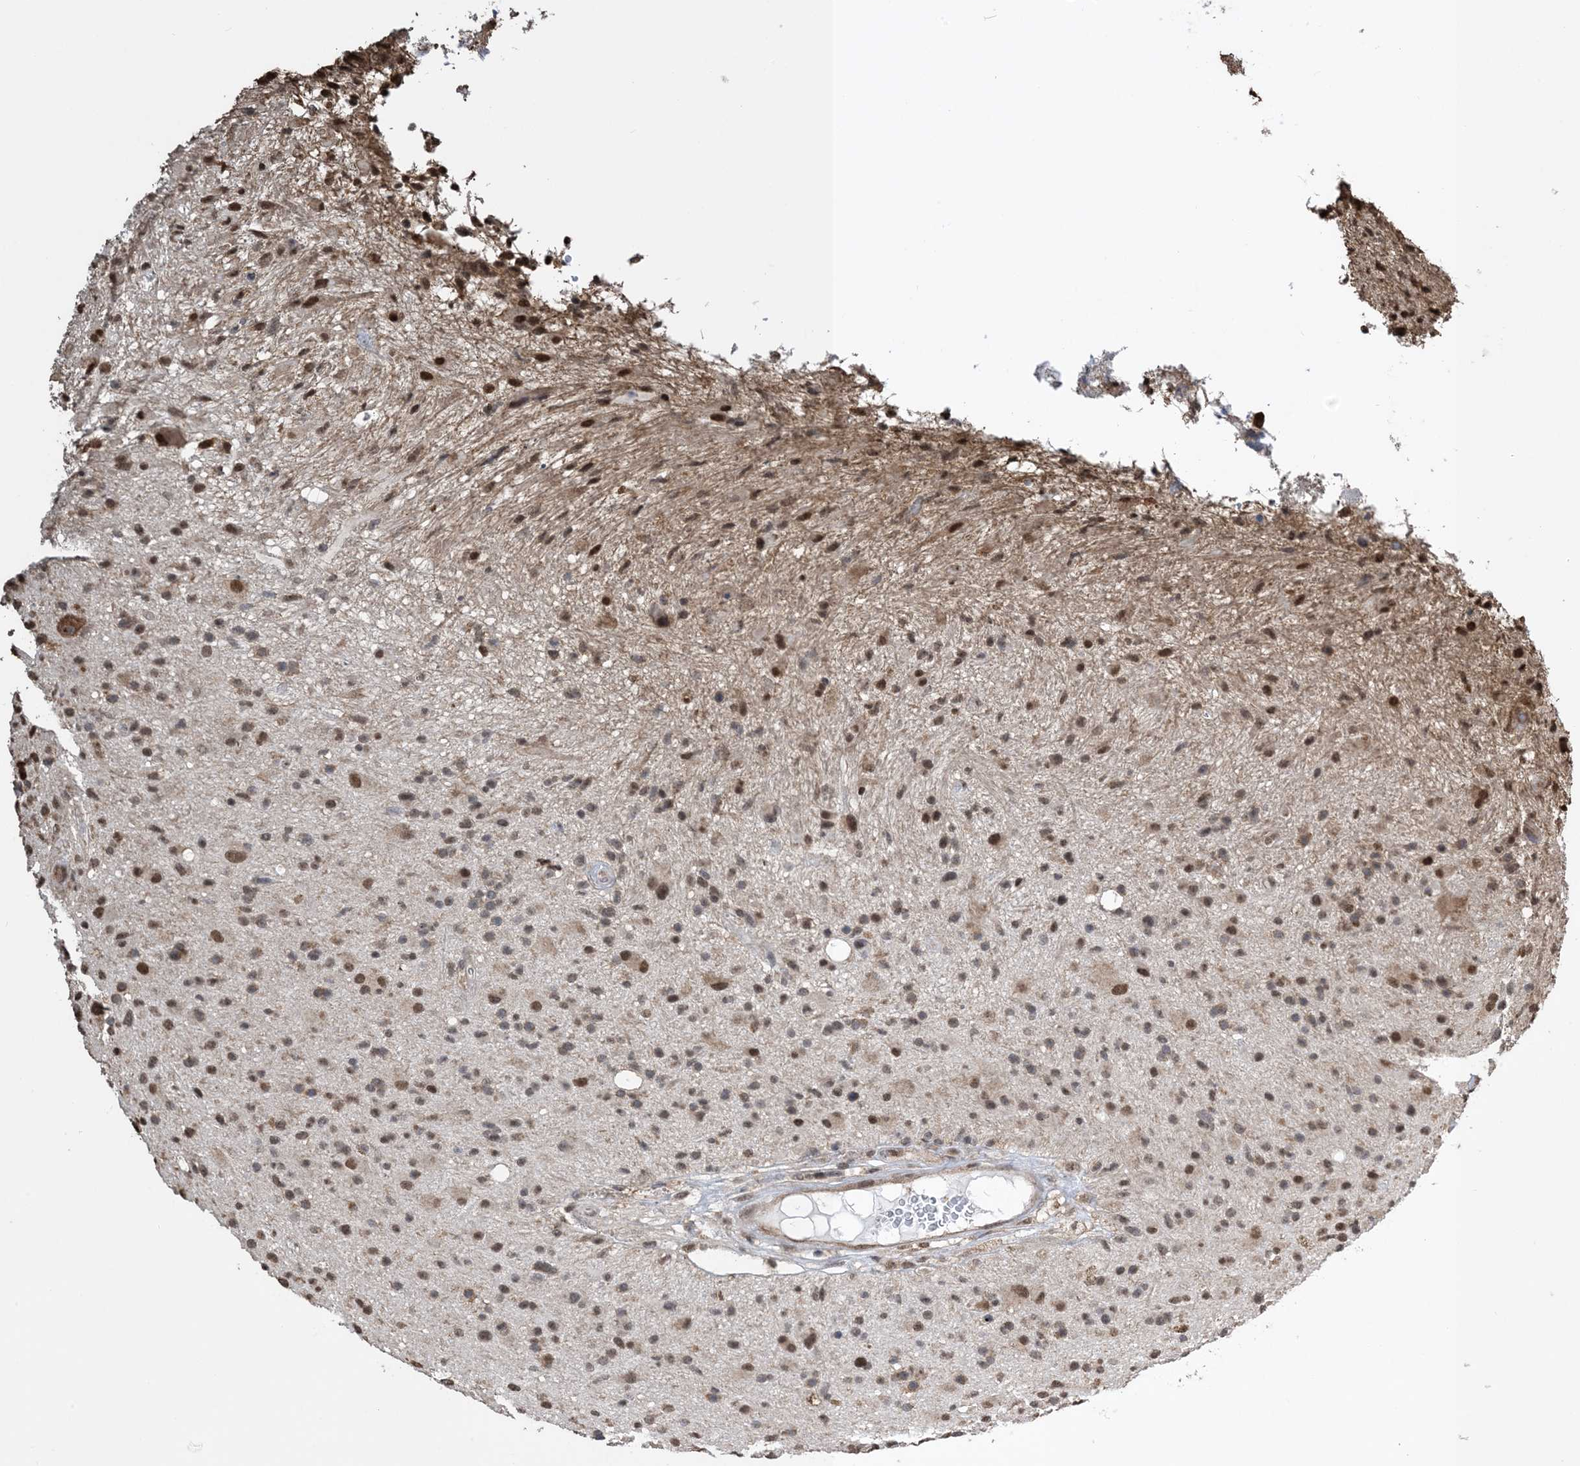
{"staining": {"intensity": "moderate", "quantity": ">75%", "location": "nuclear"}, "tissue": "glioma", "cell_type": "Tumor cells", "image_type": "cancer", "snomed": [{"axis": "morphology", "description": "Glioma, malignant, High grade"}, {"axis": "topography", "description": "Brain"}], "caption": "A micrograph showing moderate nuclear expression in about >75% of tumor cells in glioma, as visualized by brown immunohistochemical staining.", "gene": "HSPA1A", "patient": {"sex": "male", "age": 33}}